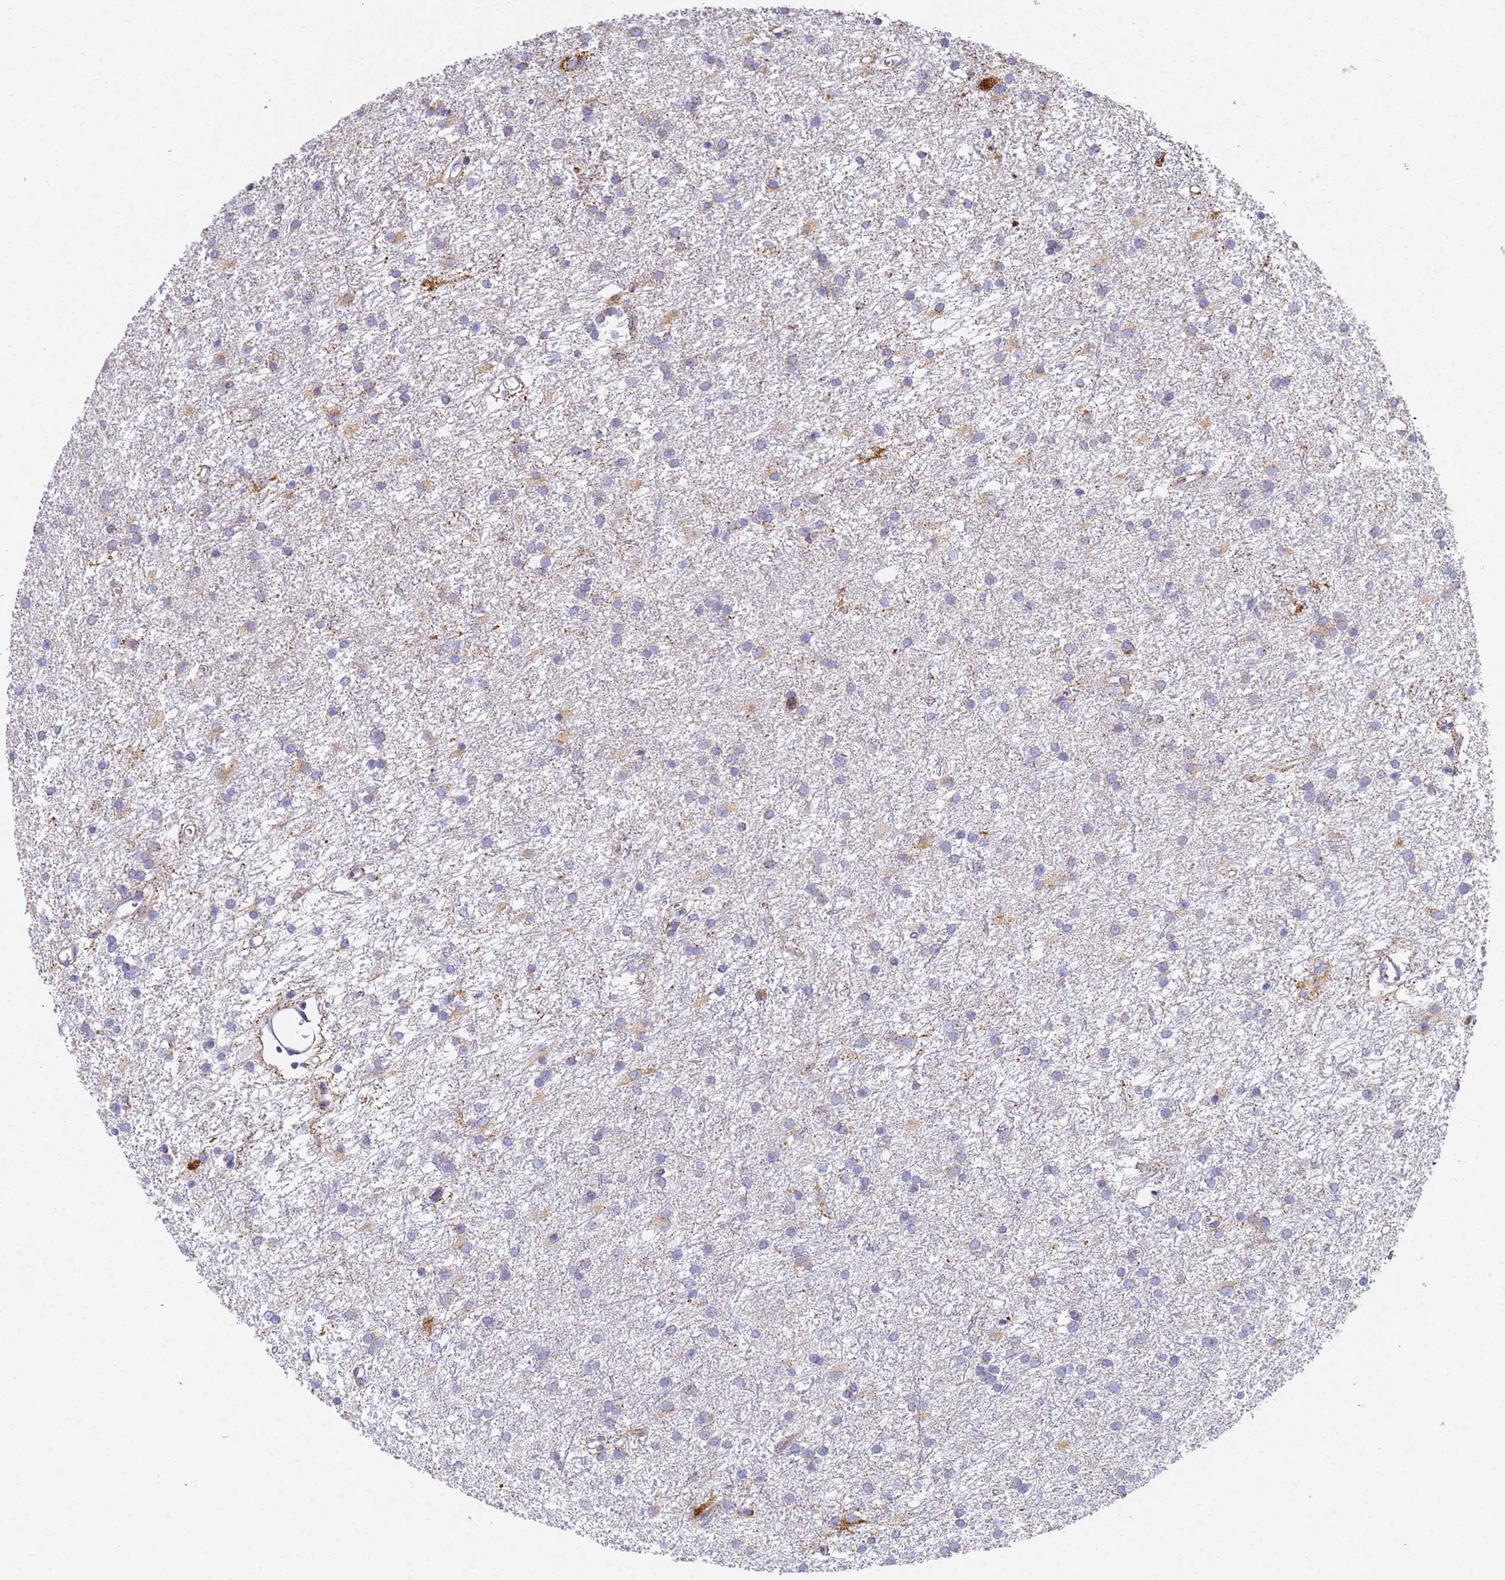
{"staining": {"intensity": "negative", "quantity": "none", "location": "none"}, "tissue": "glioma", "cell_type": "Tumor cells", "image_type": "cancer", "snomed": [{"axis": "morphology", "description": "Glioma, malignant, High grade"}, {"axis": "topography", "description": "Brain"}], "caption": "DAB immunohistochemical staining of malignant glioma (high-grade) exhibits no significant positivity in tumor cells.", "gene": "CNIH4", "patient": {"sex": "female", "age": 50}}